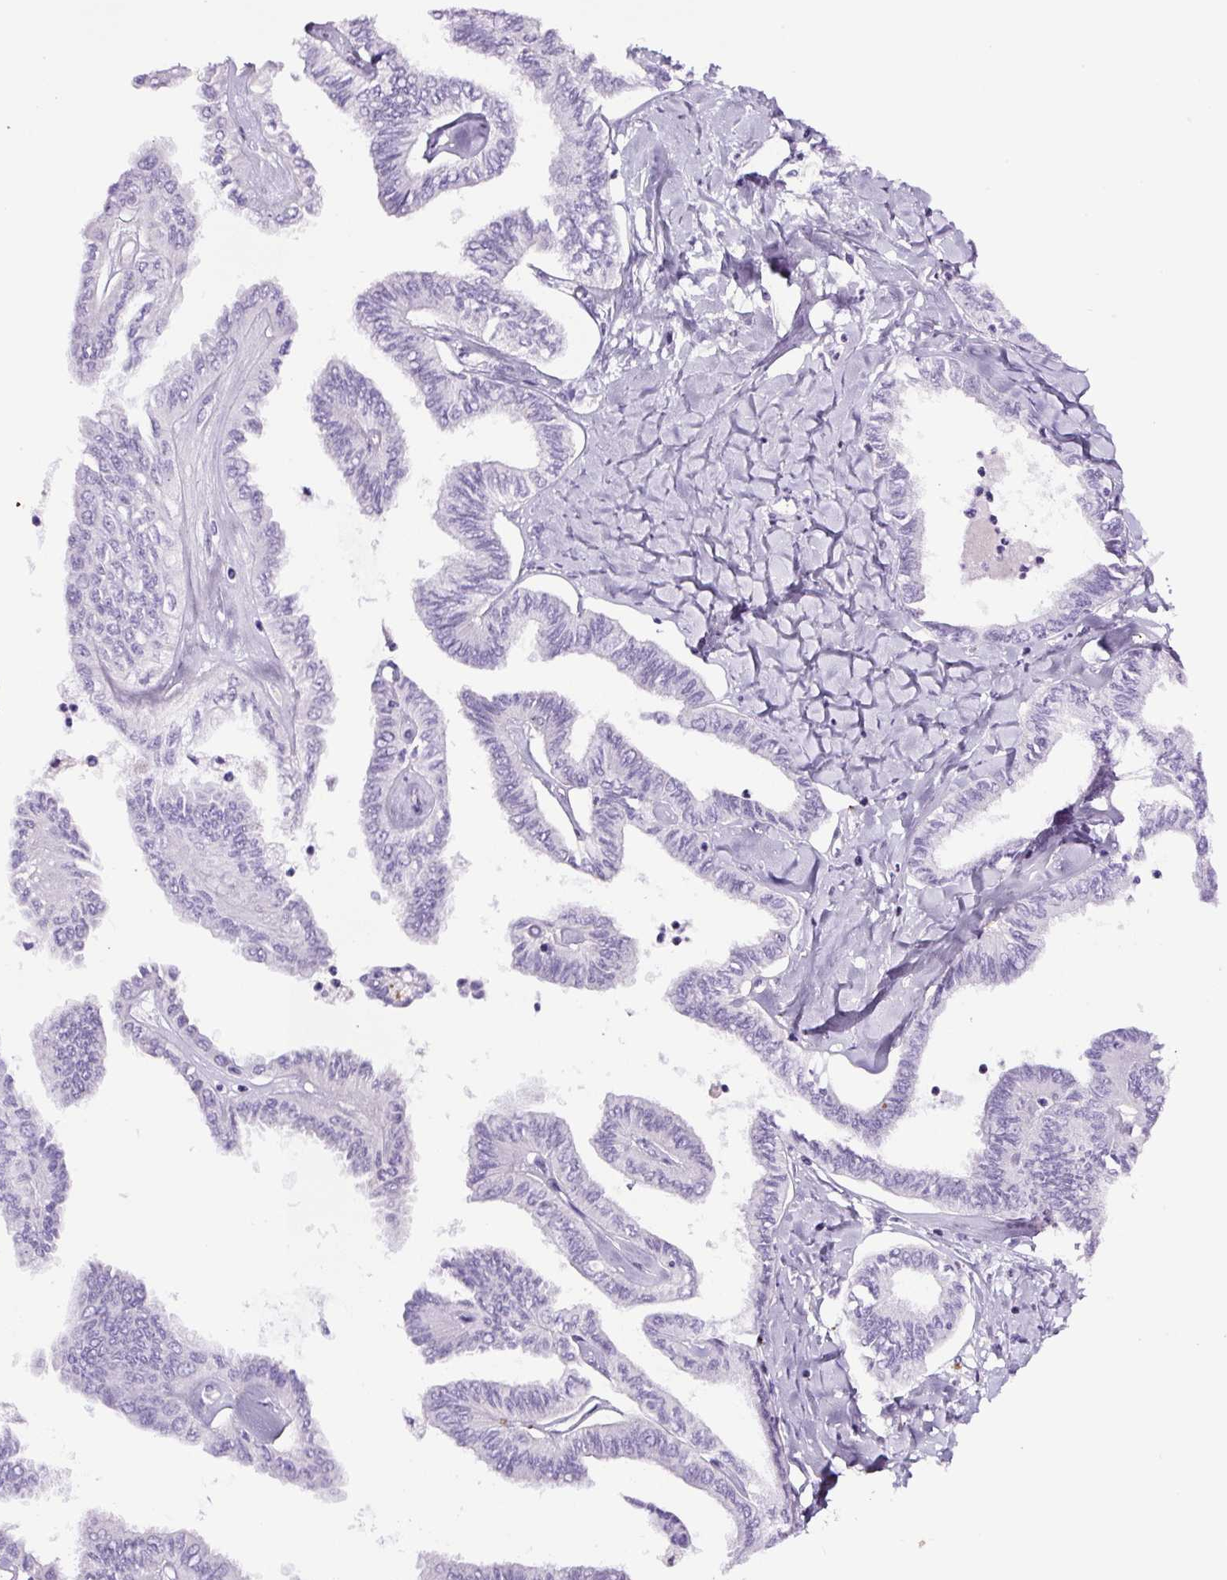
{"staining": {"intensity": "negative", "quantity": "none", "location": "none"}, "tissue": "ovarian cancer", "cell_type": "Tumor cells", "image_type": "cancer", "snomed": [{"axis": "morphology", "description": "Carcinoma, endometroid"}, {"axis": "topography", "description": "Ovary"}], "caption": "DAB immunohistochemical staining of human ovarian cancer (endometroid carcinoma) exhibits no significant staining in tumor cells.", "gene": "SP8", "patient": {"sex": "female", "age": 70}}